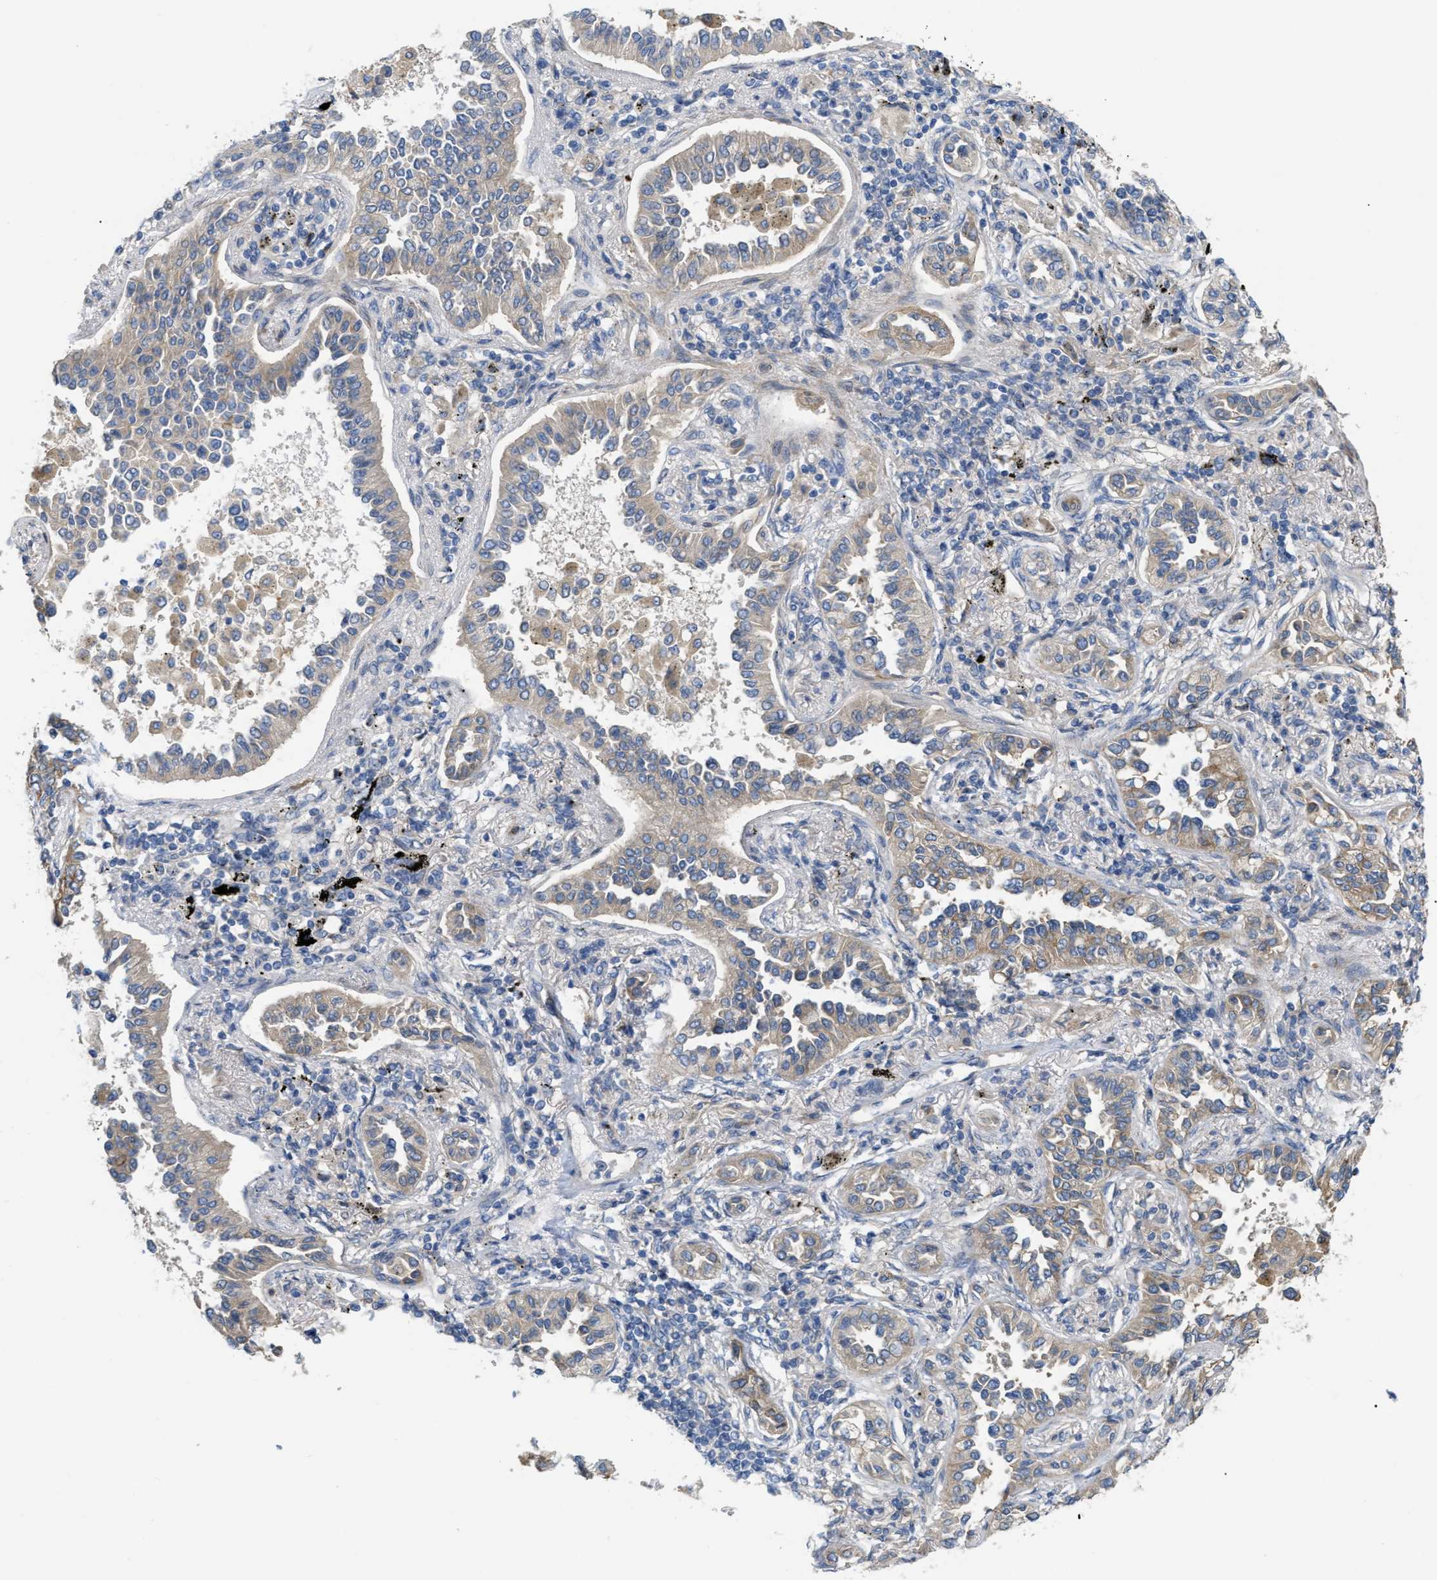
{"staining": {"intensity": "weak", "quantity": ">75%", "location": "cytoplasmic/membranous"}, "tissue": "lung cancer", "cell_type": "Tumor cells", "image_type": "cancer", "snomed": [{"axis": "morphology", "description": "Normal tissue, NOS"}, {"axis": "morphology", "description": "Adenocarcinoma, NOS"}, {"axis": "topography", "description": "Lung"}], "caption": "Protein expression analysis of adenocarcinoma (lung) demonstrates weak cytoplasmic/membranous positivity in about >75% of tumor cells. The staining was performed using DAB (3,3'-diaminobenzidine) to visualize the protein expression in brown, while the nuclei were stained in blue with hematoxylin (Magnification: 20x).", "gene": "DHX58", "patient": {"sex": "male", "age": 59}}